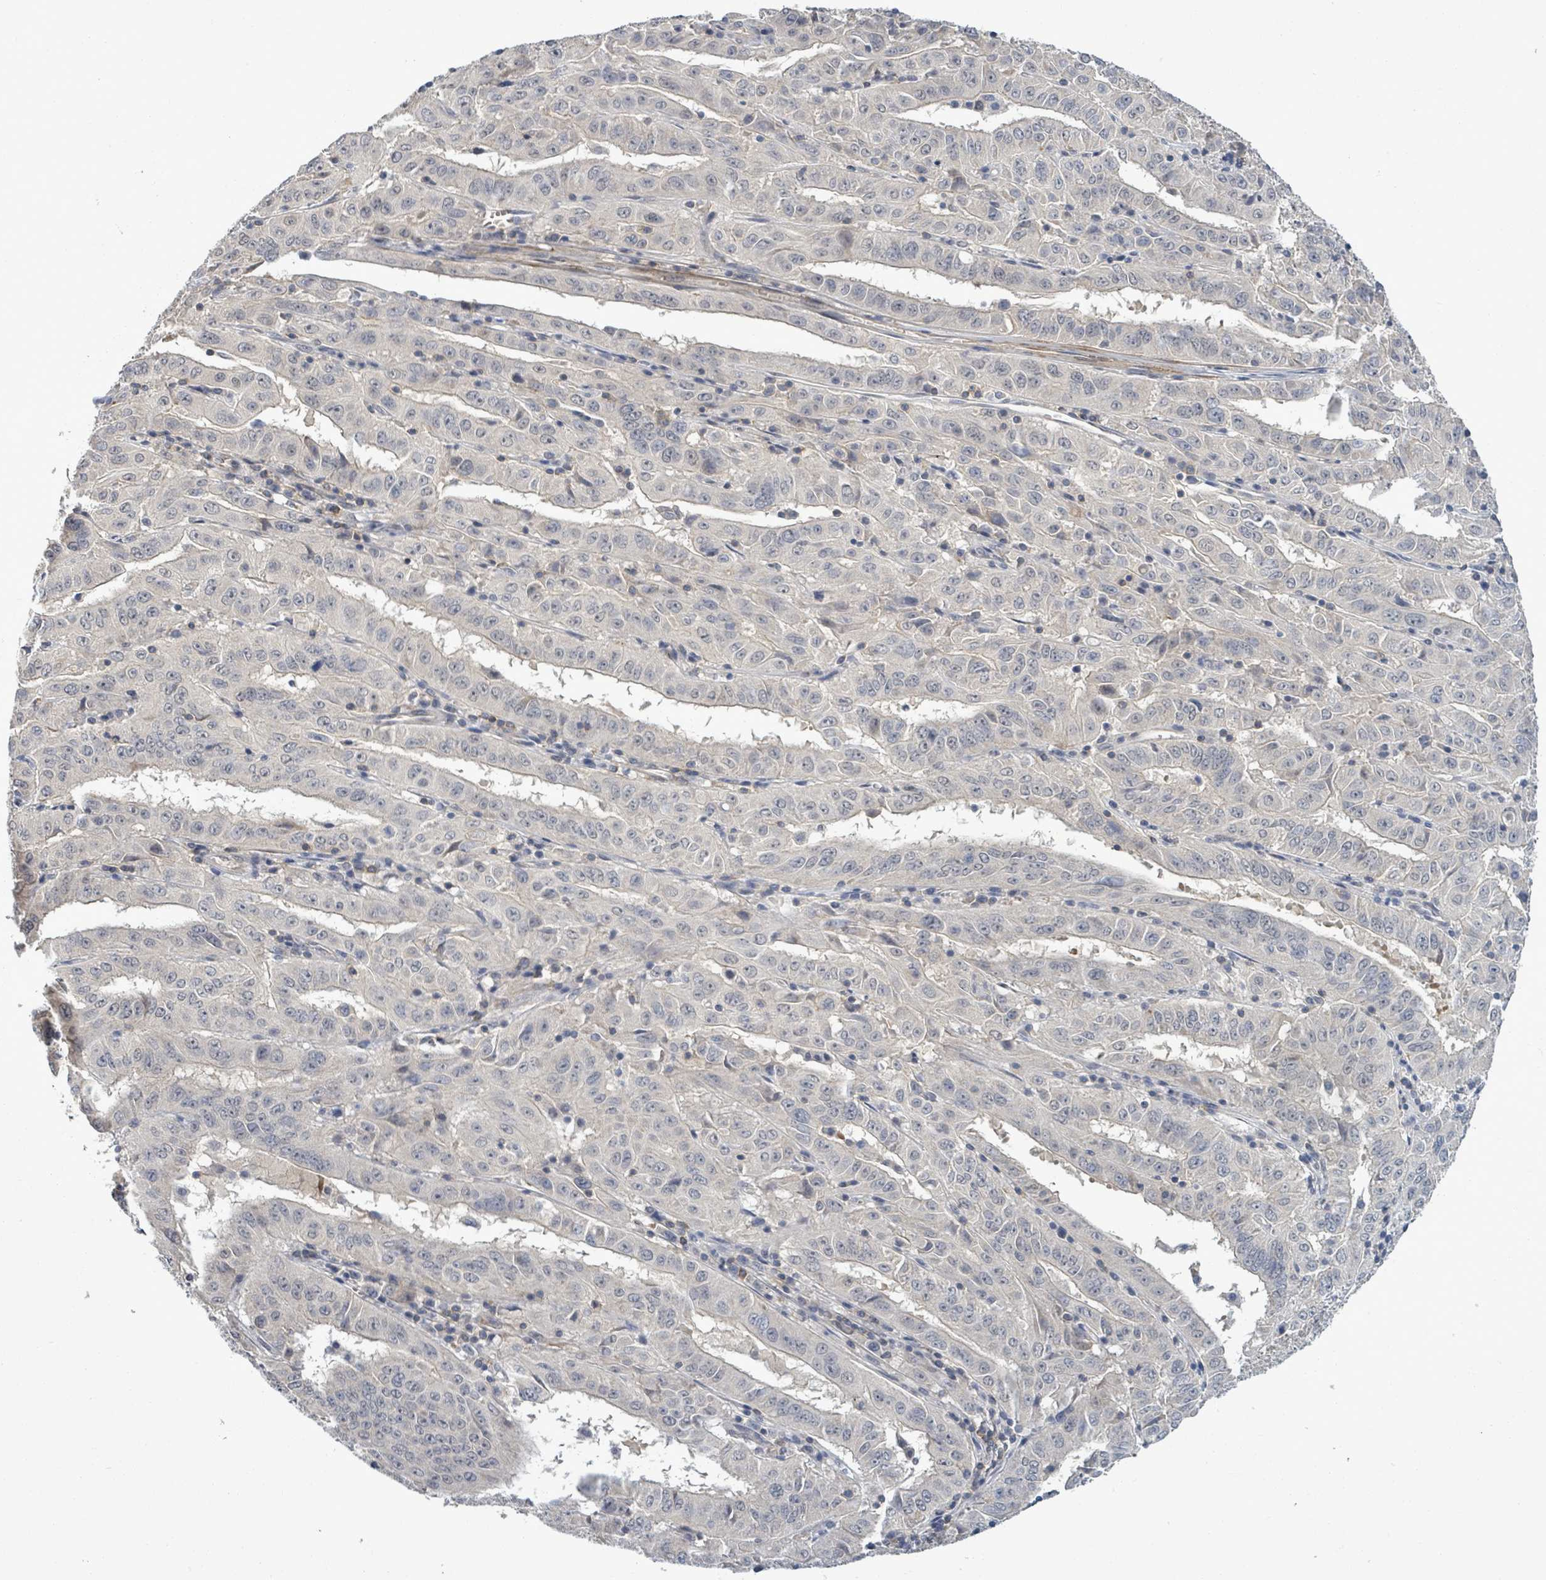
{"staining": {"intensity": "negative", "quantity": "none", "location": "none"}, "tissue": "pancreatic cancer", "cell_type": "Tumor cells", "image_type": "cancer", "snomed": [{"axis": "morphology", "description": "Adenocarcinoma, NOS"}, {"axis": "topography", "description": "Pancreas"}], "caption": "The photomicrograph displays no significant staining in tumor cells of pancreatic cancer.", "gene": "AMMECR1", "patient": {"sex": "male", "age": 63}}